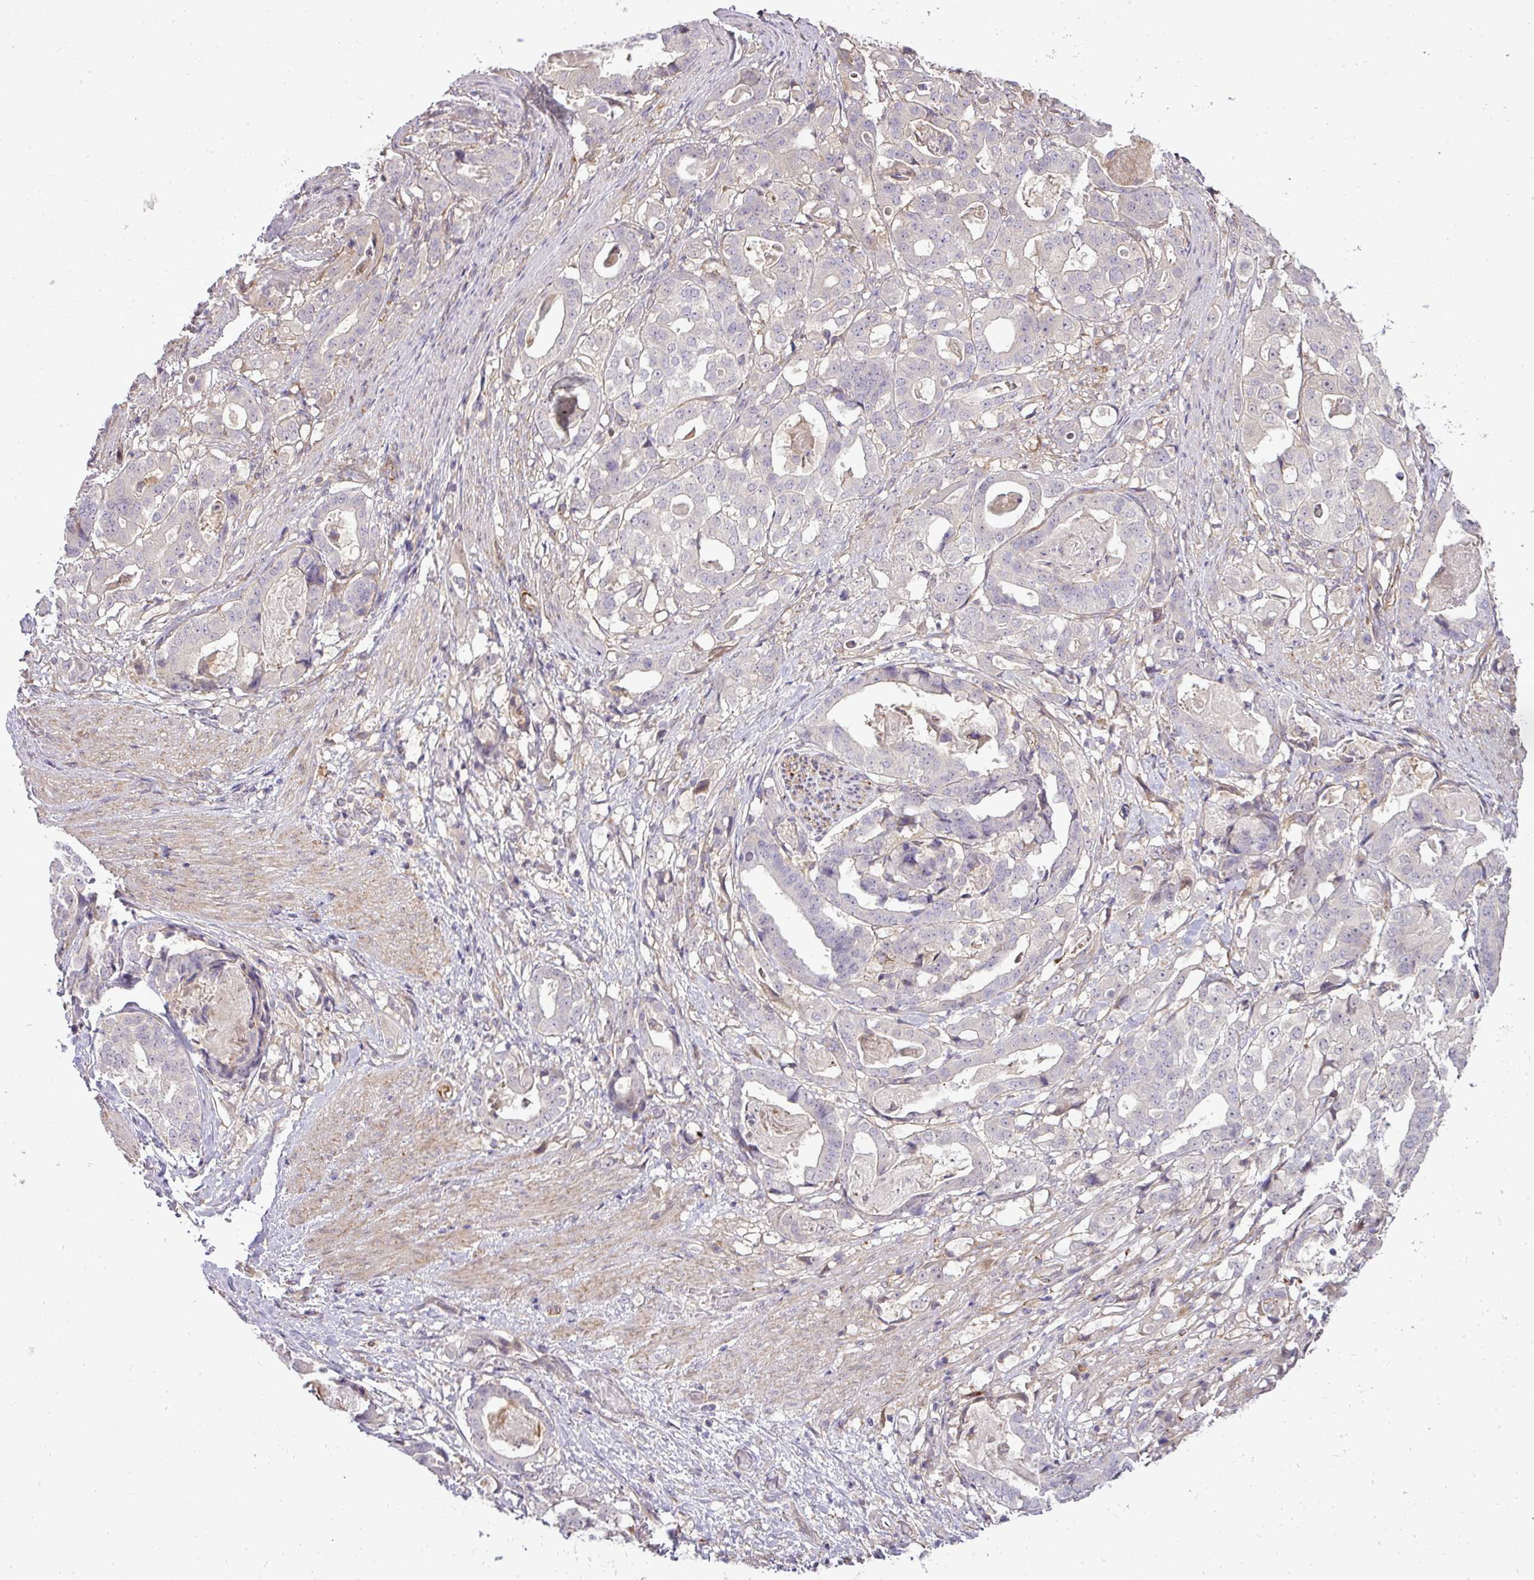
{"staining": {"intensity": "negative", "quantity": "none", "location": "none"}, "tissue": "stomach cancer", "cell_type": "Tumor cells", "image_type": "cancer", "snomed": [{"axis": "morphology", "description": "Adenocarcinoma, NOS"}, {"axis": "topography", "description": "Stomach"}], "caption": "High power microscopy micrograph of an immunohistochemistry micrograph of adenocarcinoma (stomach), revealing no significant expression in tumor cells. (DAB (3,3'-diaminobenzidine) IHC visualized using brightfield microscopy, high magnification).", "gene": "PDRG1", "patient": {"sex": "male", "age": 48}}